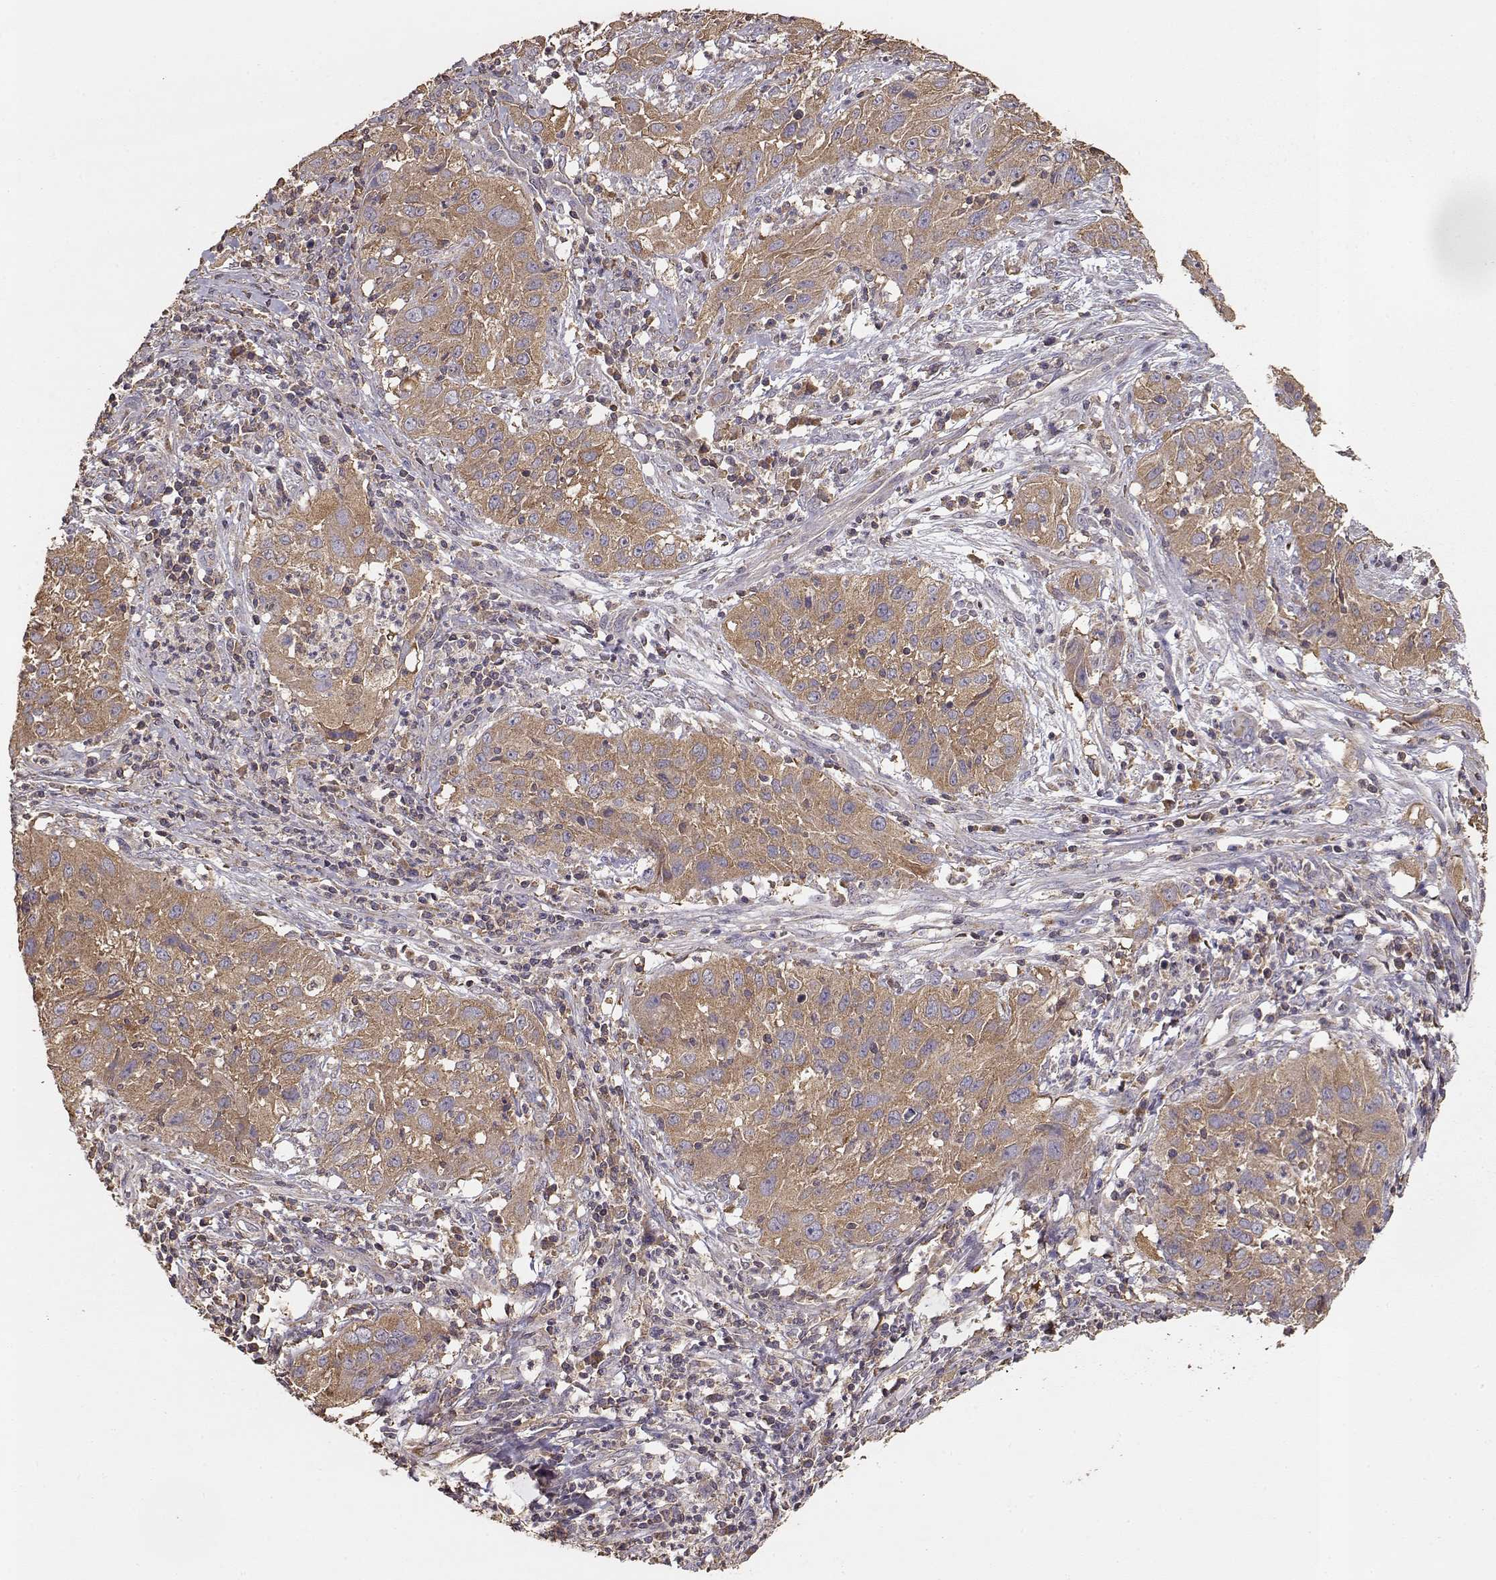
{"staining": {"intensity": "moderate", "quantity": ">75%", "location": "cytoplasmic/membranous"}, "tissue": "cervical cancer", "cell_type": "Tumor cells", "image_type": "cancer", "snomed": [{"axis": "morphology", "description": "Squamous cell carcinoma, NOS"}, {"axis": "topography", "description": "Cervix"}], "caption": "Cervical cancer (squamous cell carcinoma) stained for a protein (brown) exhibits moderate cytoplasmic/membranous positive expression in about >75% of tumor cells.", "gene": "TARS3", "patient": {"sex": "female", "age": 32}}